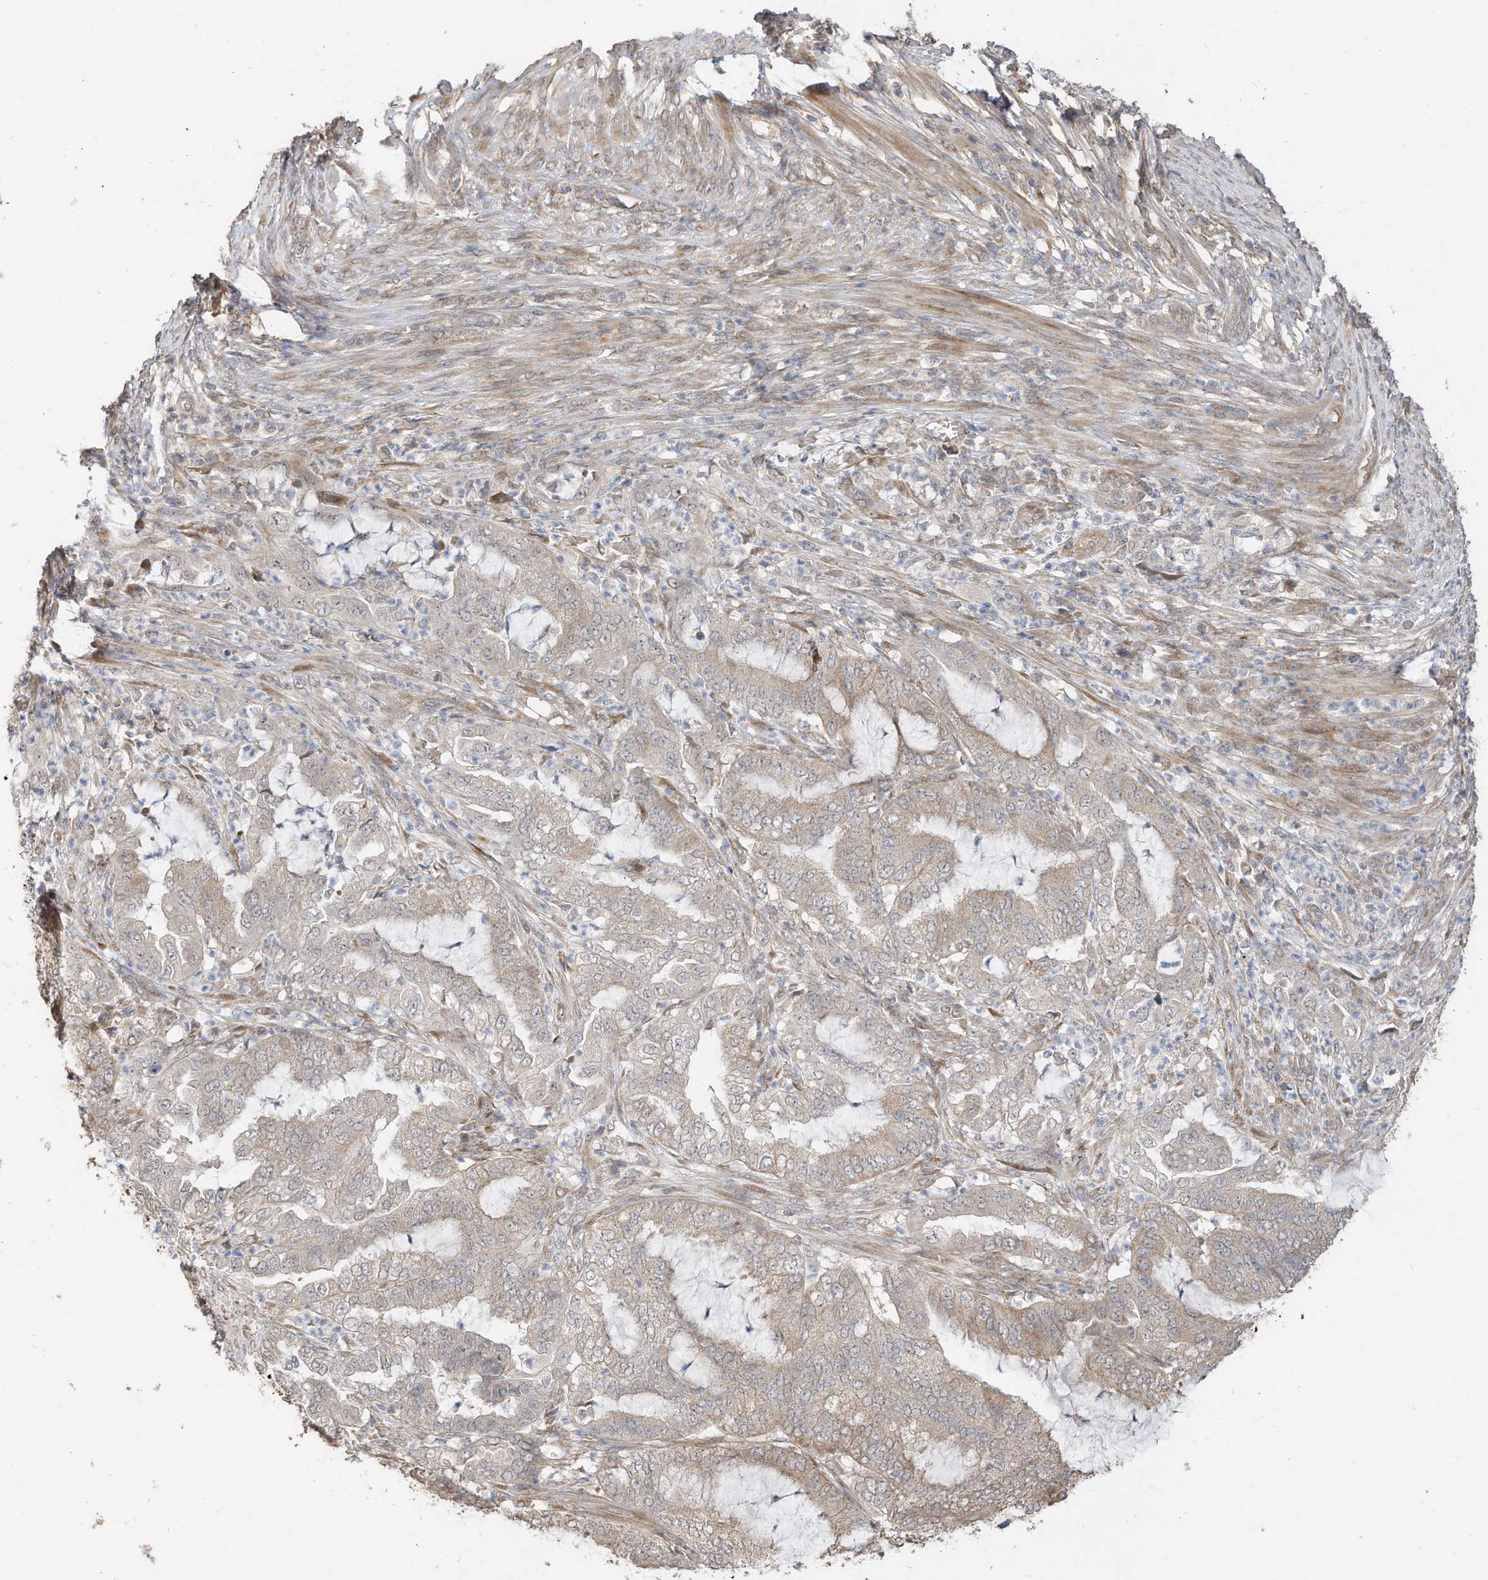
{"staining": {"intensity": "weak", "quantity": "<25%", "location": "cytoplasmic/membranous"}, "tissue": "endometrial cancer", "cell_type": "Tumor cells", "image_type": "cancer", "snomed": [{"axis": "morphology", "description": "Adenocarcinoma, NOS"}, {"axis": "topography", "description": "Endometrium"}], "caption": "This photomicrograph is of endometrial cancer stained with IHC to label a protein in brown with the nuclei are counter-stained blue. There is no positivity in tumor cells.", "gene": "CAGE1", "patient": {"sex": "female", "age": 51}}